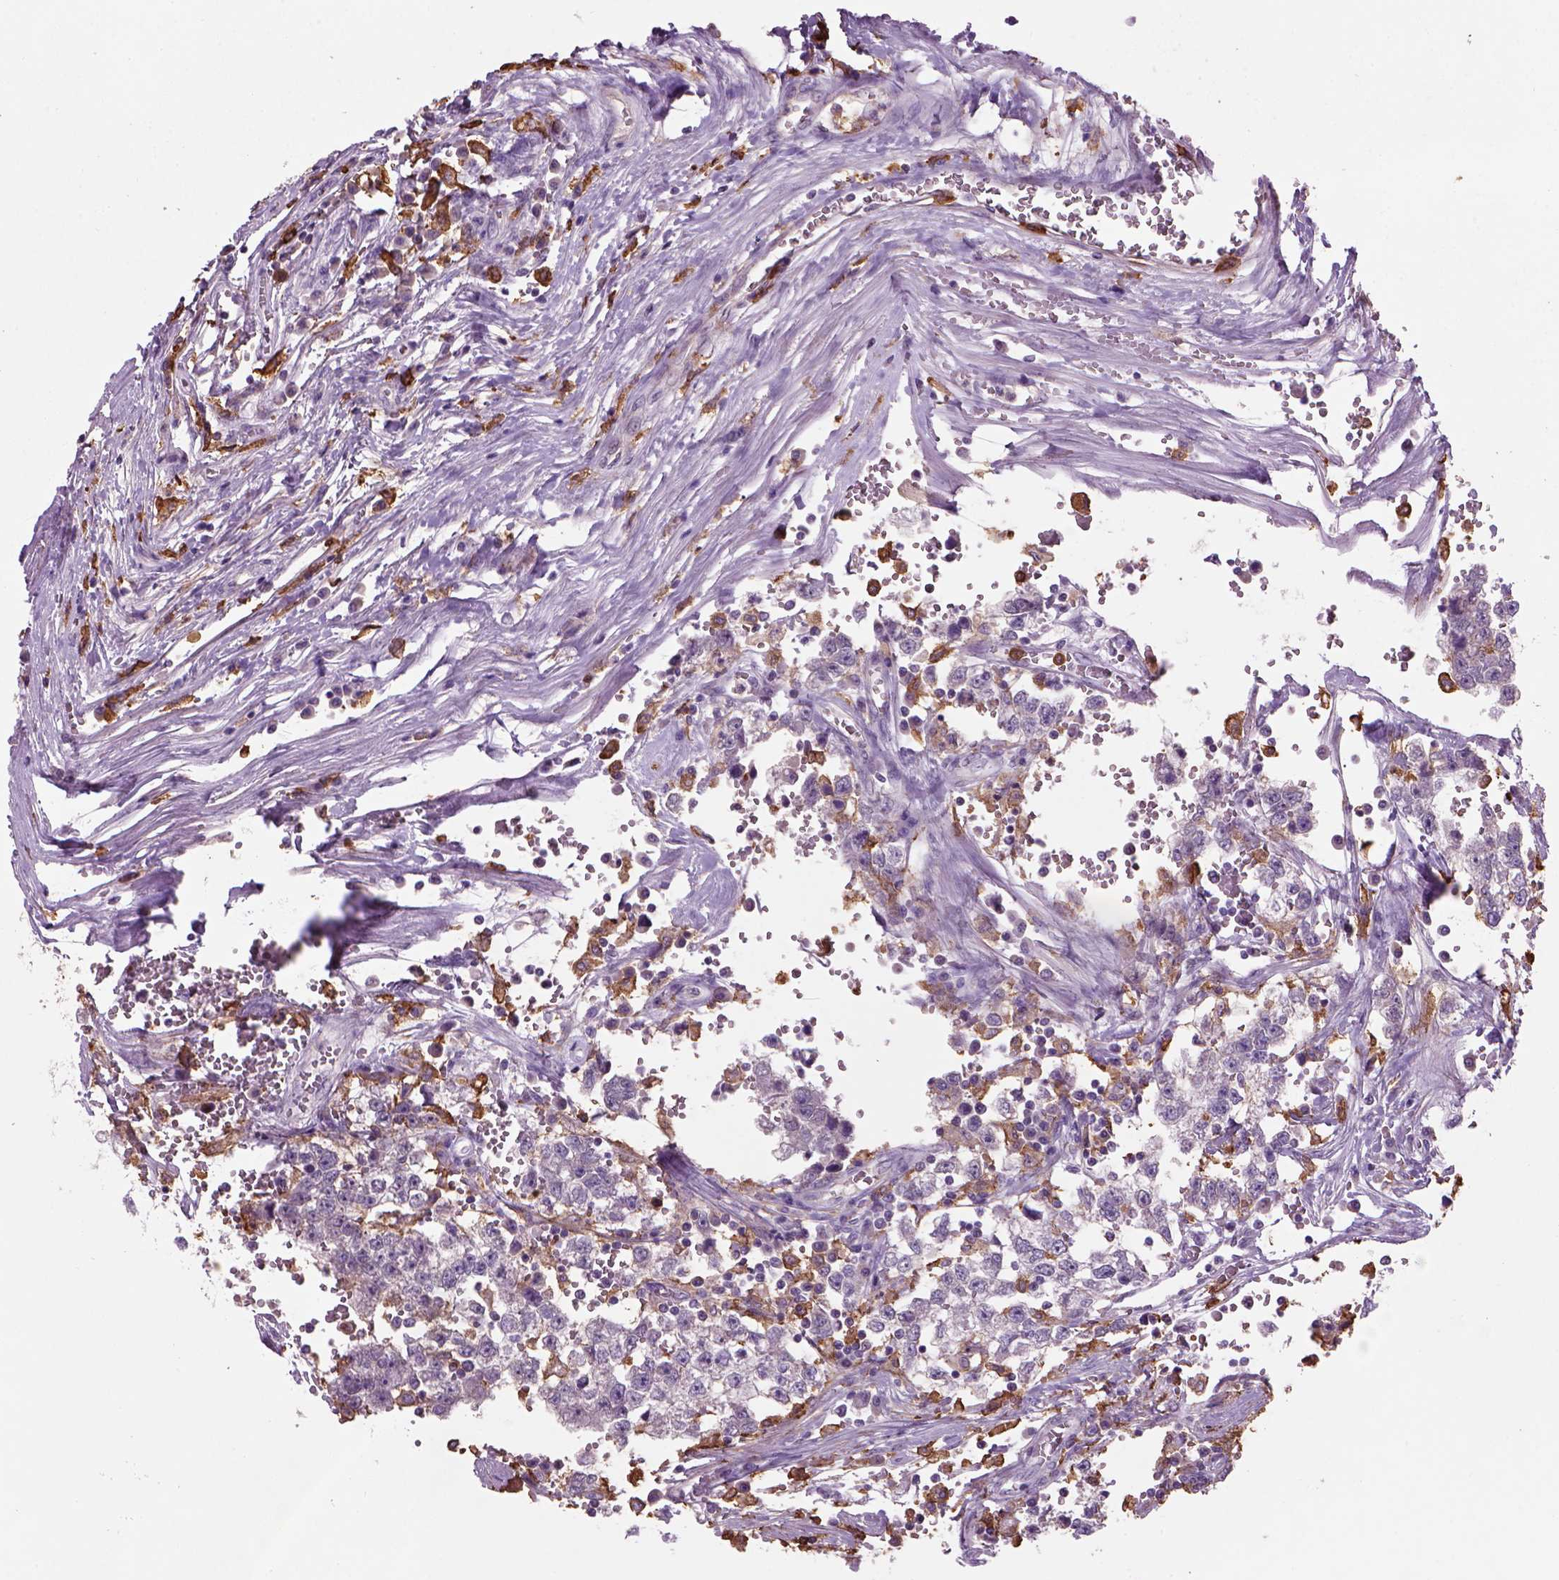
{"staining": {"intensity": "negative", "quantity": "none", "location": "none"}, "tissue": "testis cancer", "cell_type": "Tumor cells", "image_type": "cancer", "snomed": [{"axis": "morphology", "description": "Normal tissue, NOS"}, {"axis": "morphology", "description": "Seminoma, NOS"}, {"axis": "topography", "description": "Testis"}, {"axis": "topography", "description": "Epididymis"}], "caption": "Tumor cells are negative for brown protein staining in seminoma (testis).", "gene": "CD14", "patient": {"sex": "male", "age": 34}}